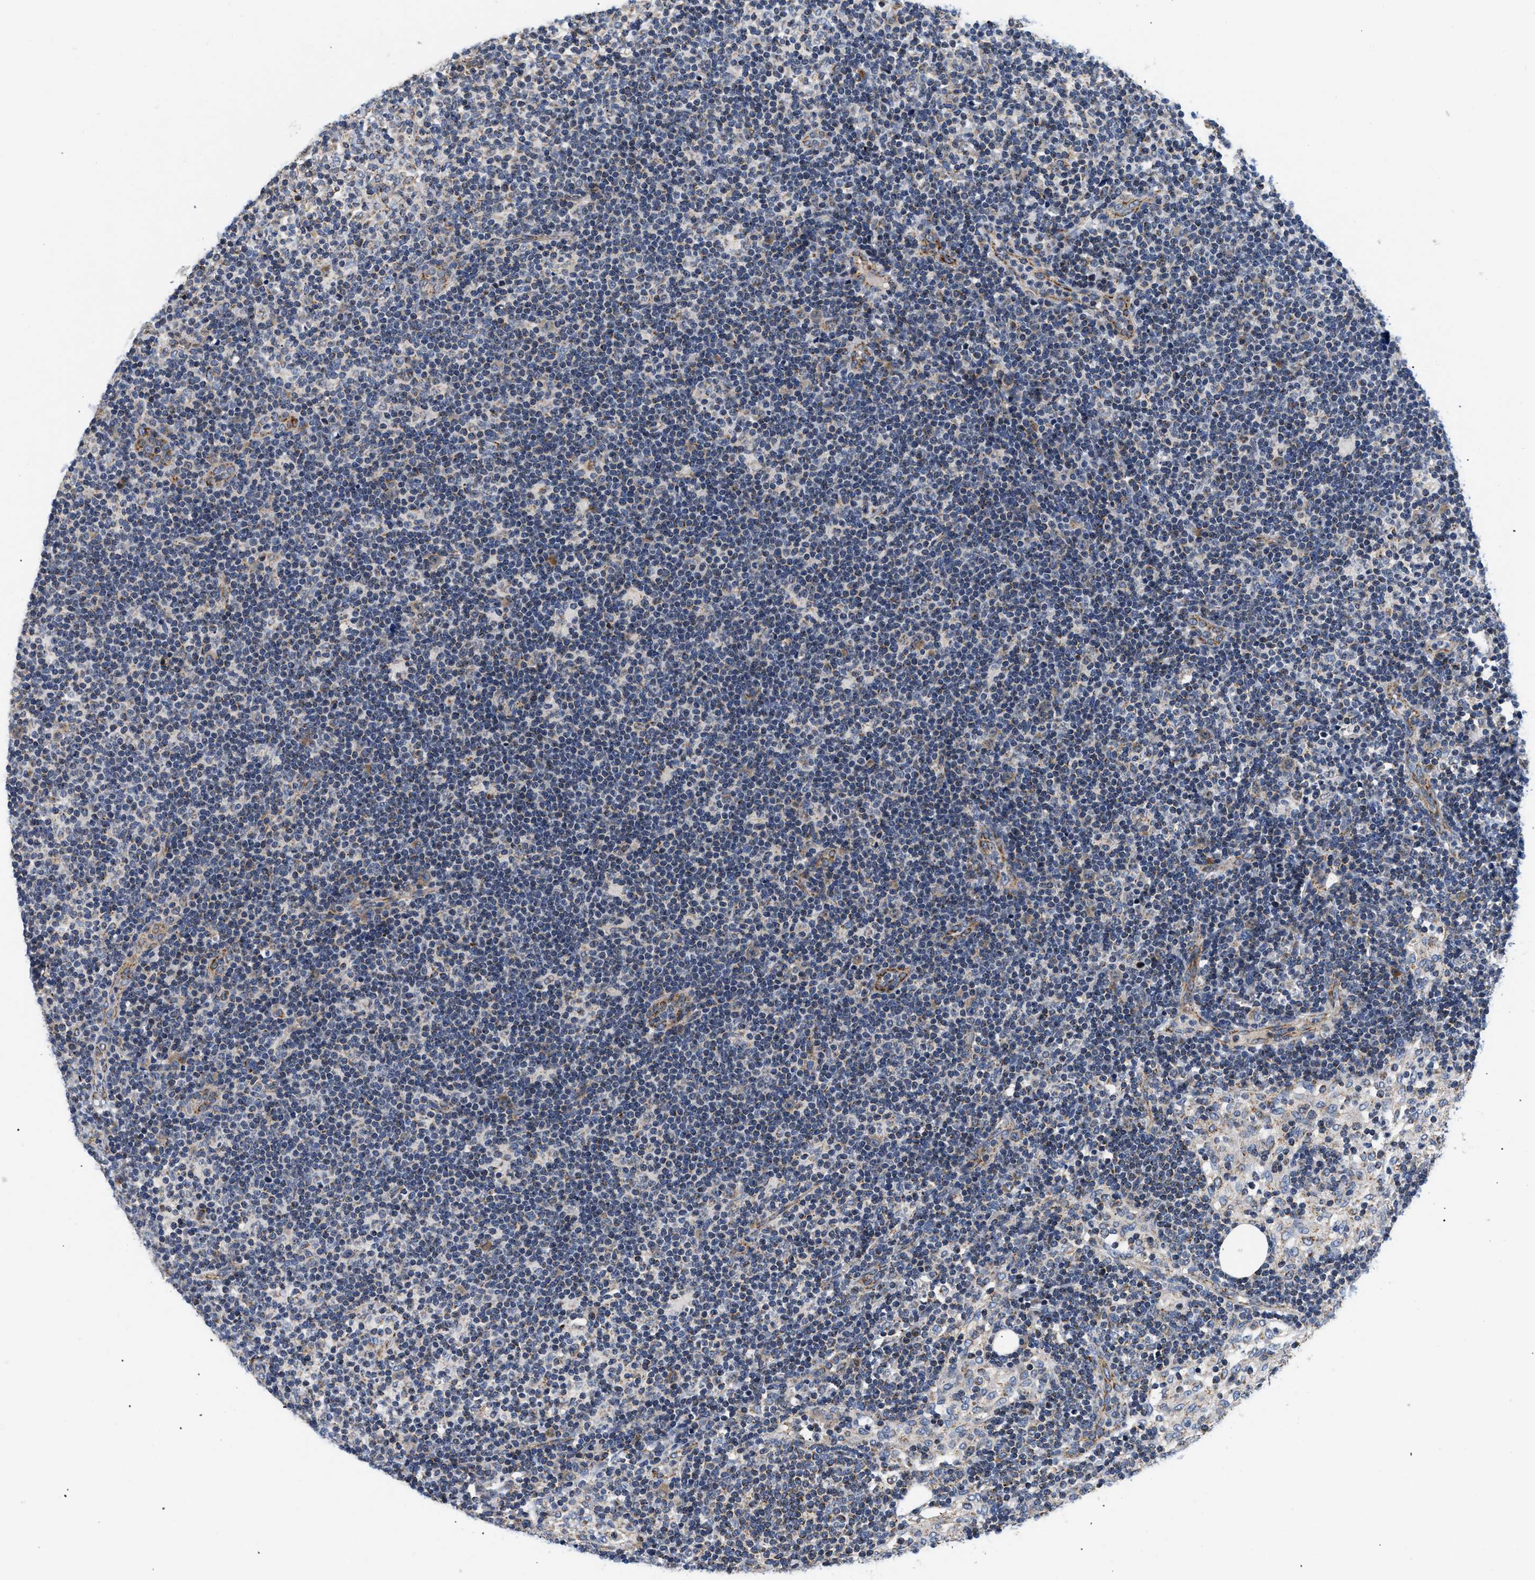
{"staining": {"intensity": "negative", "quantity": "none", "location": "none"}, "tissue": "lymph node", "cell_type": "Germinal center cells", "image_type": "normal", "snomed": [{"axis": "morphology", "description": "Normal tissue, NOS"}, {"axis": "morphology", "description": "Carcinoid, malignant, NOS"}, {"axis": "topography", "description": "Lymph node"}], "caption": "Immunohistochemistry micrograph of benign lymph node: human lymph node stained with DAB displays no significant protein positivity in germinal center cells. The staining is performed using DAB brown chromogen with nuclei counter-stained in using hematoxylin.", "gene": "PDP1", "patient": {"sex": "male", "age": 47}}